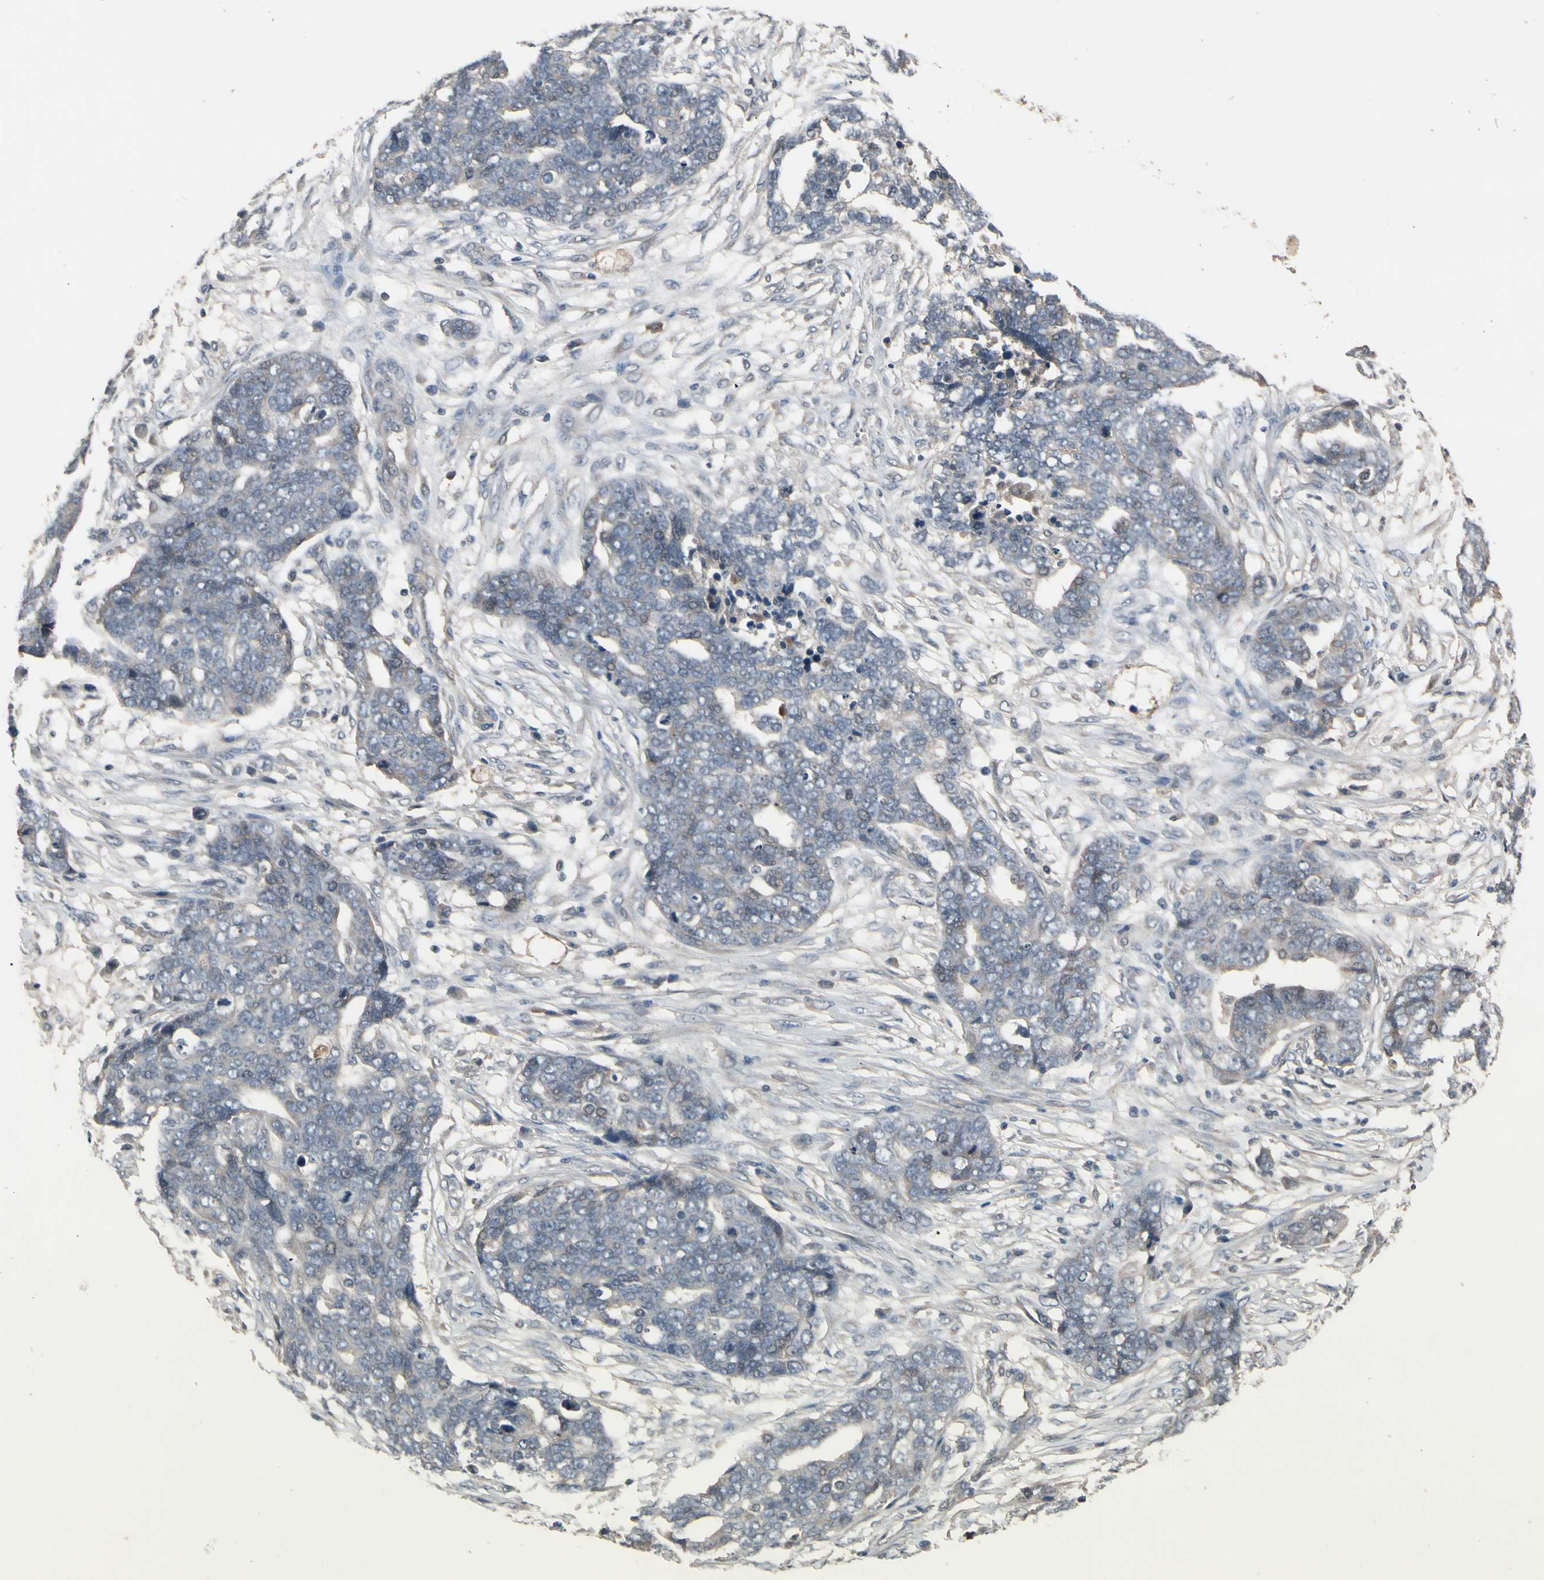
{"staining": {"intensity": "weak", "quantity": "25%-75%", "location": "cytoplasmic/membranous"}, "tissue": "ovarian cancer", "cell_type": "Tumor cells", "image_type": "cancer", "snomed": [{"axis": "morphology", "description": "Normal tissue, NOS"}, {"axis": "morphology", "description": "Cystadenocarcinoma, serous, NOS"}, {"axis": "topography", "description": "Fallopian tube"}, {"axis": "topography", "description": "Ovary"}], "caption": "Brown immunohistochemical staining in human ovarian cancer demonstrates weak cytoplasmic/membranous positivity in about 25%-75% of tumor cells. (brown staining indicates protein expression, while blue staining denotes nuclei).", "gene": "NSF", "patient": {"sex": "female", "age": 56}}